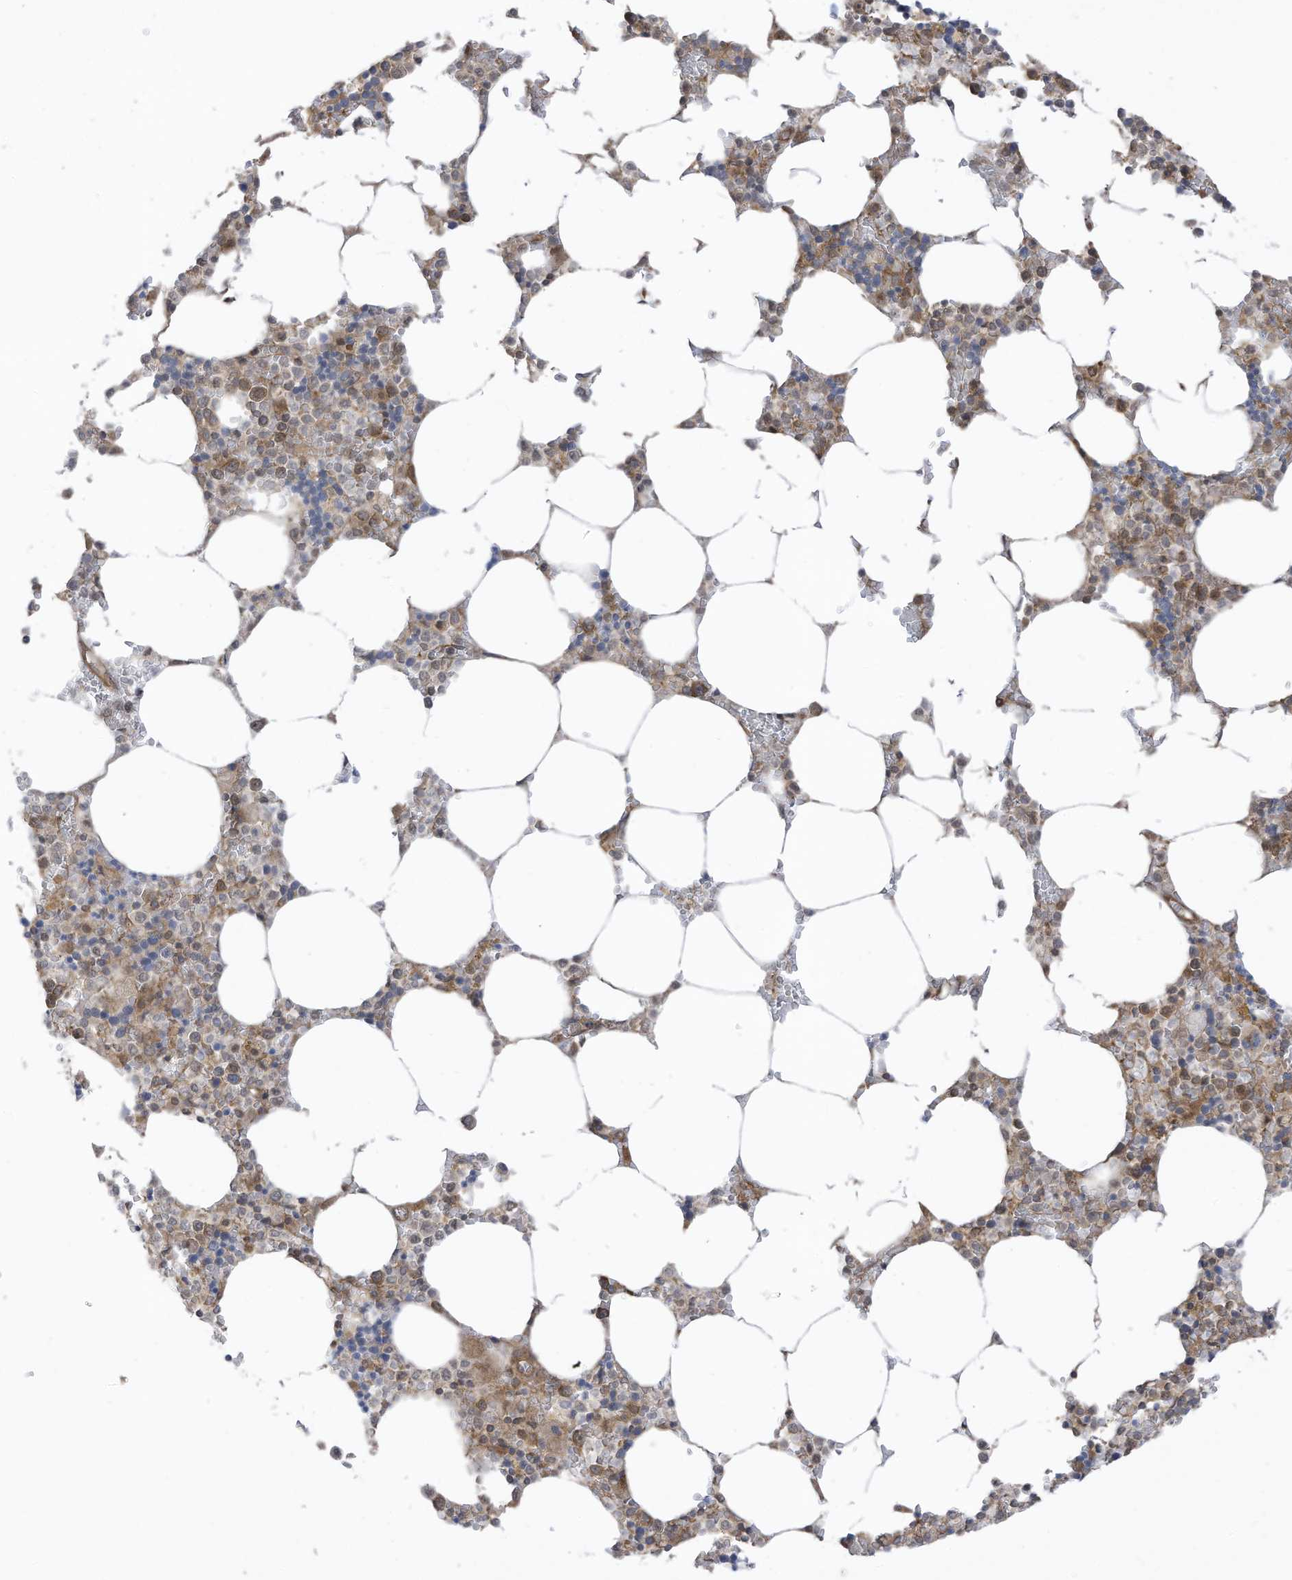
{"staining": {"intensity": "moderate", "quantity": "25%-75%", "location": "cytoplasmic/membranous"}, "tissue": "bone marrow", "cell_type": "Hematopoietic cells", "image_type": "normal", "snomed": [{"axis": "morphology", "description": "Normal tissue, NOS"}, {"axis": "topography", "description": "Bone marrow"}], "caption": "Immunohistochemical staining of unremarkable human bone marrow shows moderate cytoplasmic/membranous protein positivity in approximately 25%-75% of hematopoietic cells. Ihc stains the protein in brown and the nuclei are stained blue.", "gene": "REPS1", "patient": {"sex": "male", "age": 70}}